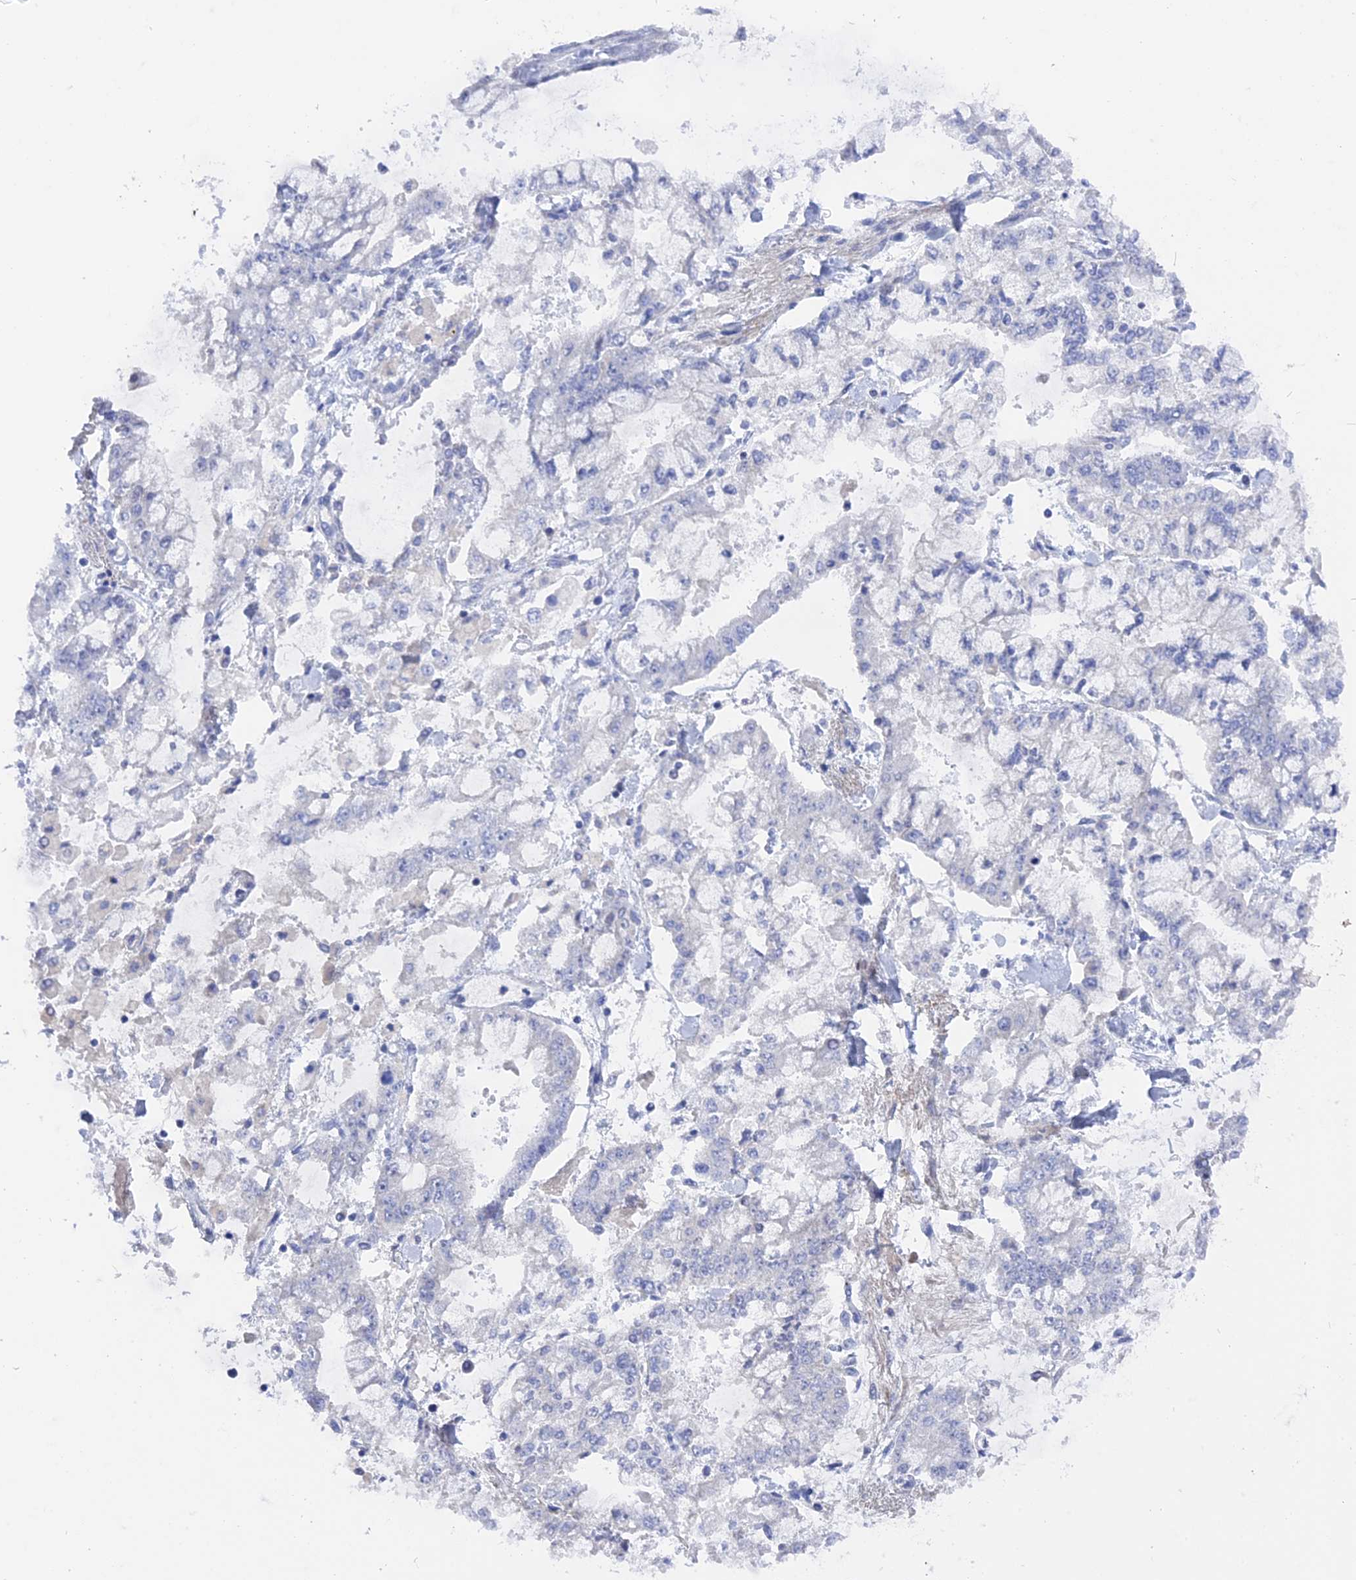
{"staining": {"intensity": "negative", "quantity": "none", "location": "none"}, "tissue": "stomach cancer", "cell_type": "Tumor cells", "image_type": "cancer", "snomed": [{"axis": "morphology", "description": "Normal tissue, NOS"}, {"axis": "morphology", "description": "Adenocarcinoma, NOS"}, {"axis": "topography", "description": "Stomach, upper"}, {"axis": "topography", "description": "Stomach"}], "caption": "Immunohistochemistry (IHC) micrograph of neoplastic tissue: human stomach cancer (adenocarcinoma) stained with DAB (3,3'-diaminobenzidine) exhibits no significant protein expression in tumor cells.", "gene": "BRD2", "patient": {"sex": "male", "age": 76}}